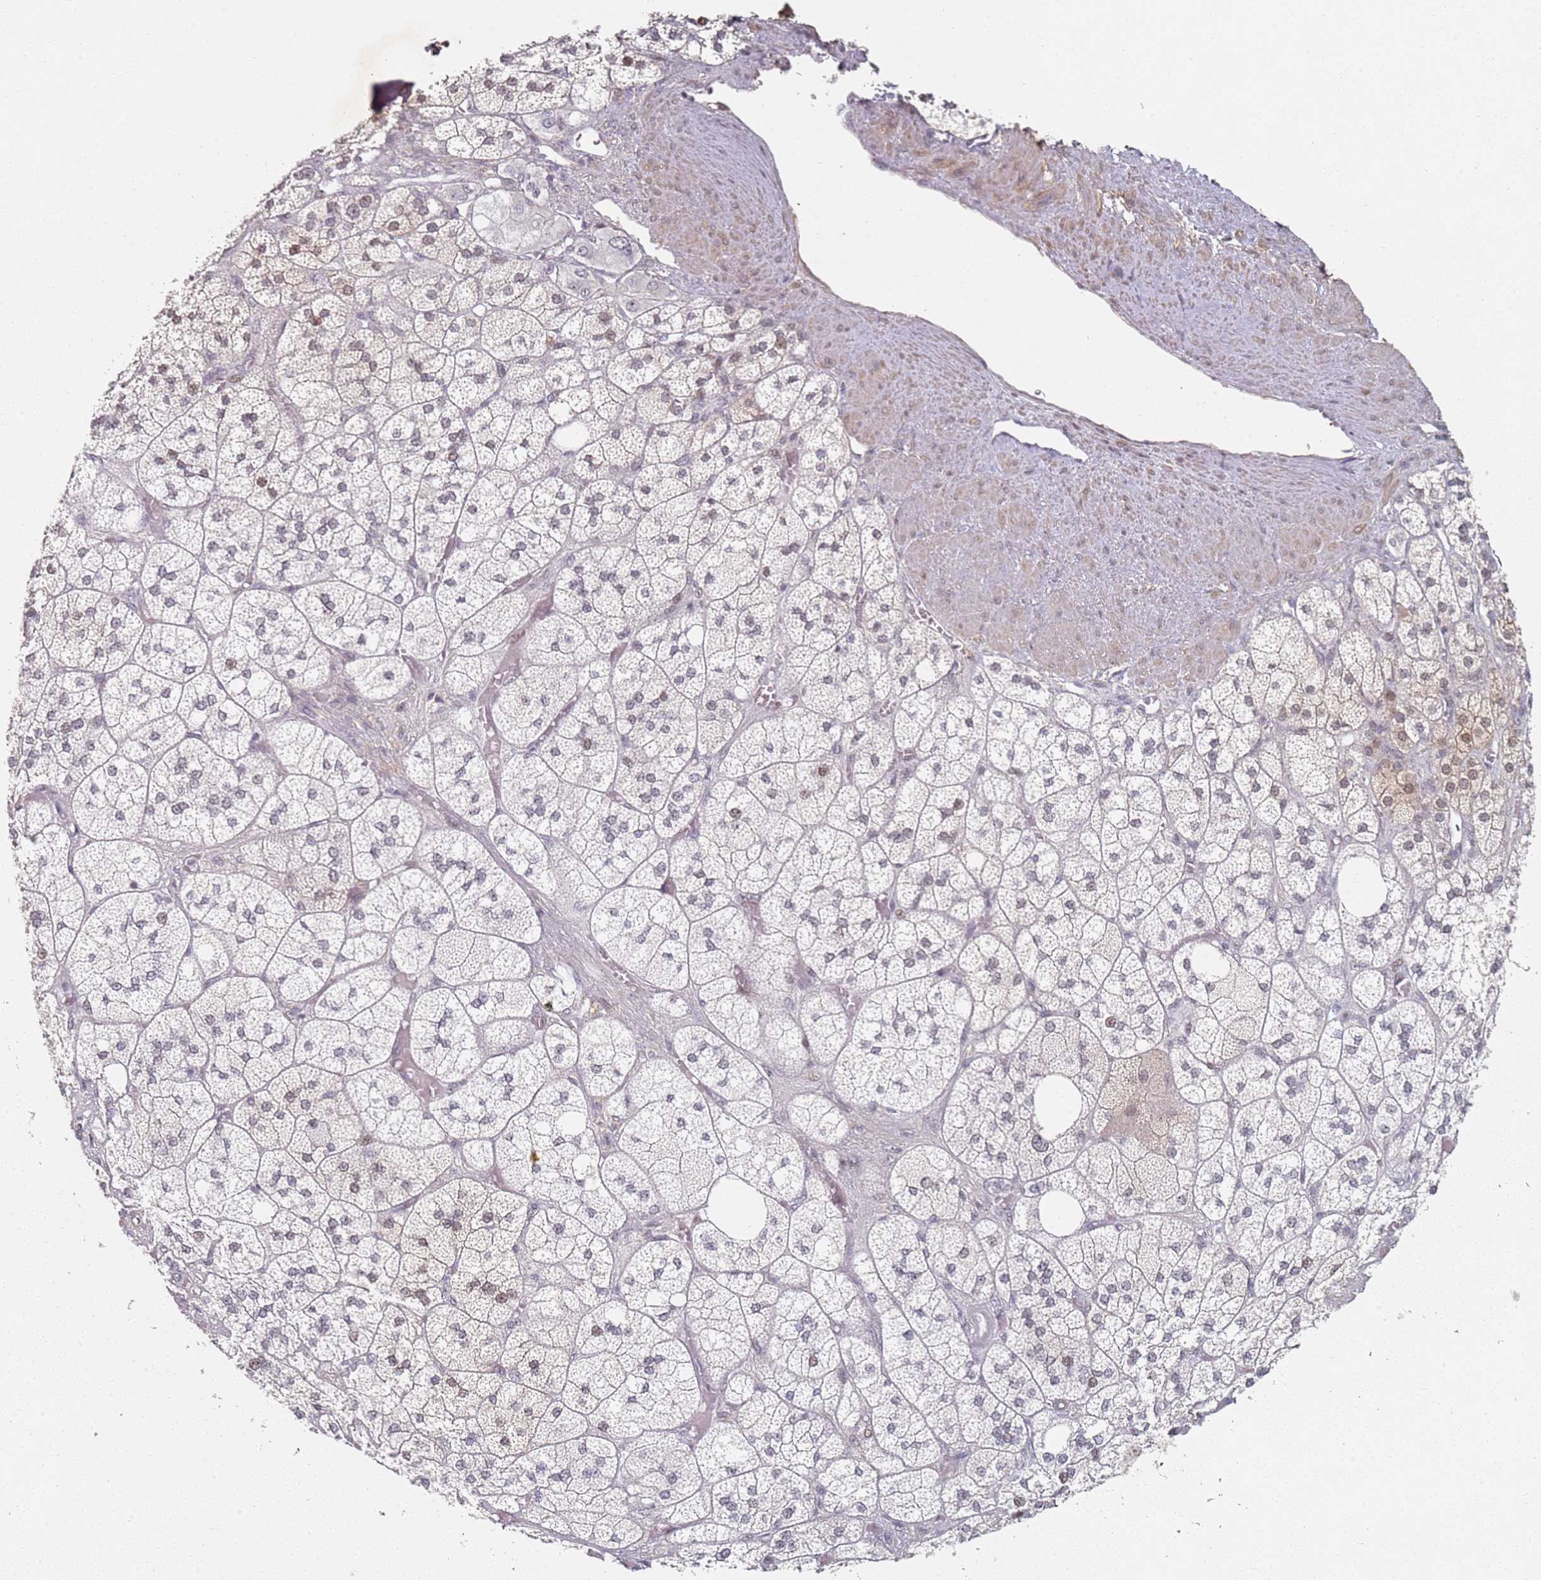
{"staining": {"intensity": "moderate", "quantity": "25%-75%", "location": "cytoplasmic/membranous,nuclear"}, "tissue": "adrenal gland", "cell_type": "Glandular cells", "image_type": "normal", "snomed": [{"axis": "morphology", "description": "Normal tissue, NOS"}, {"axis": "topography", "description": "Adrenal gland"}], "caption": "Protein staining of benign adrenal gland shows moderate cytoplasmic/membranous,nuclear expression in about 25%-75% of glandular cells.", "gene": "ATF6B", "patient": {"sex": "male", "age": 61}}